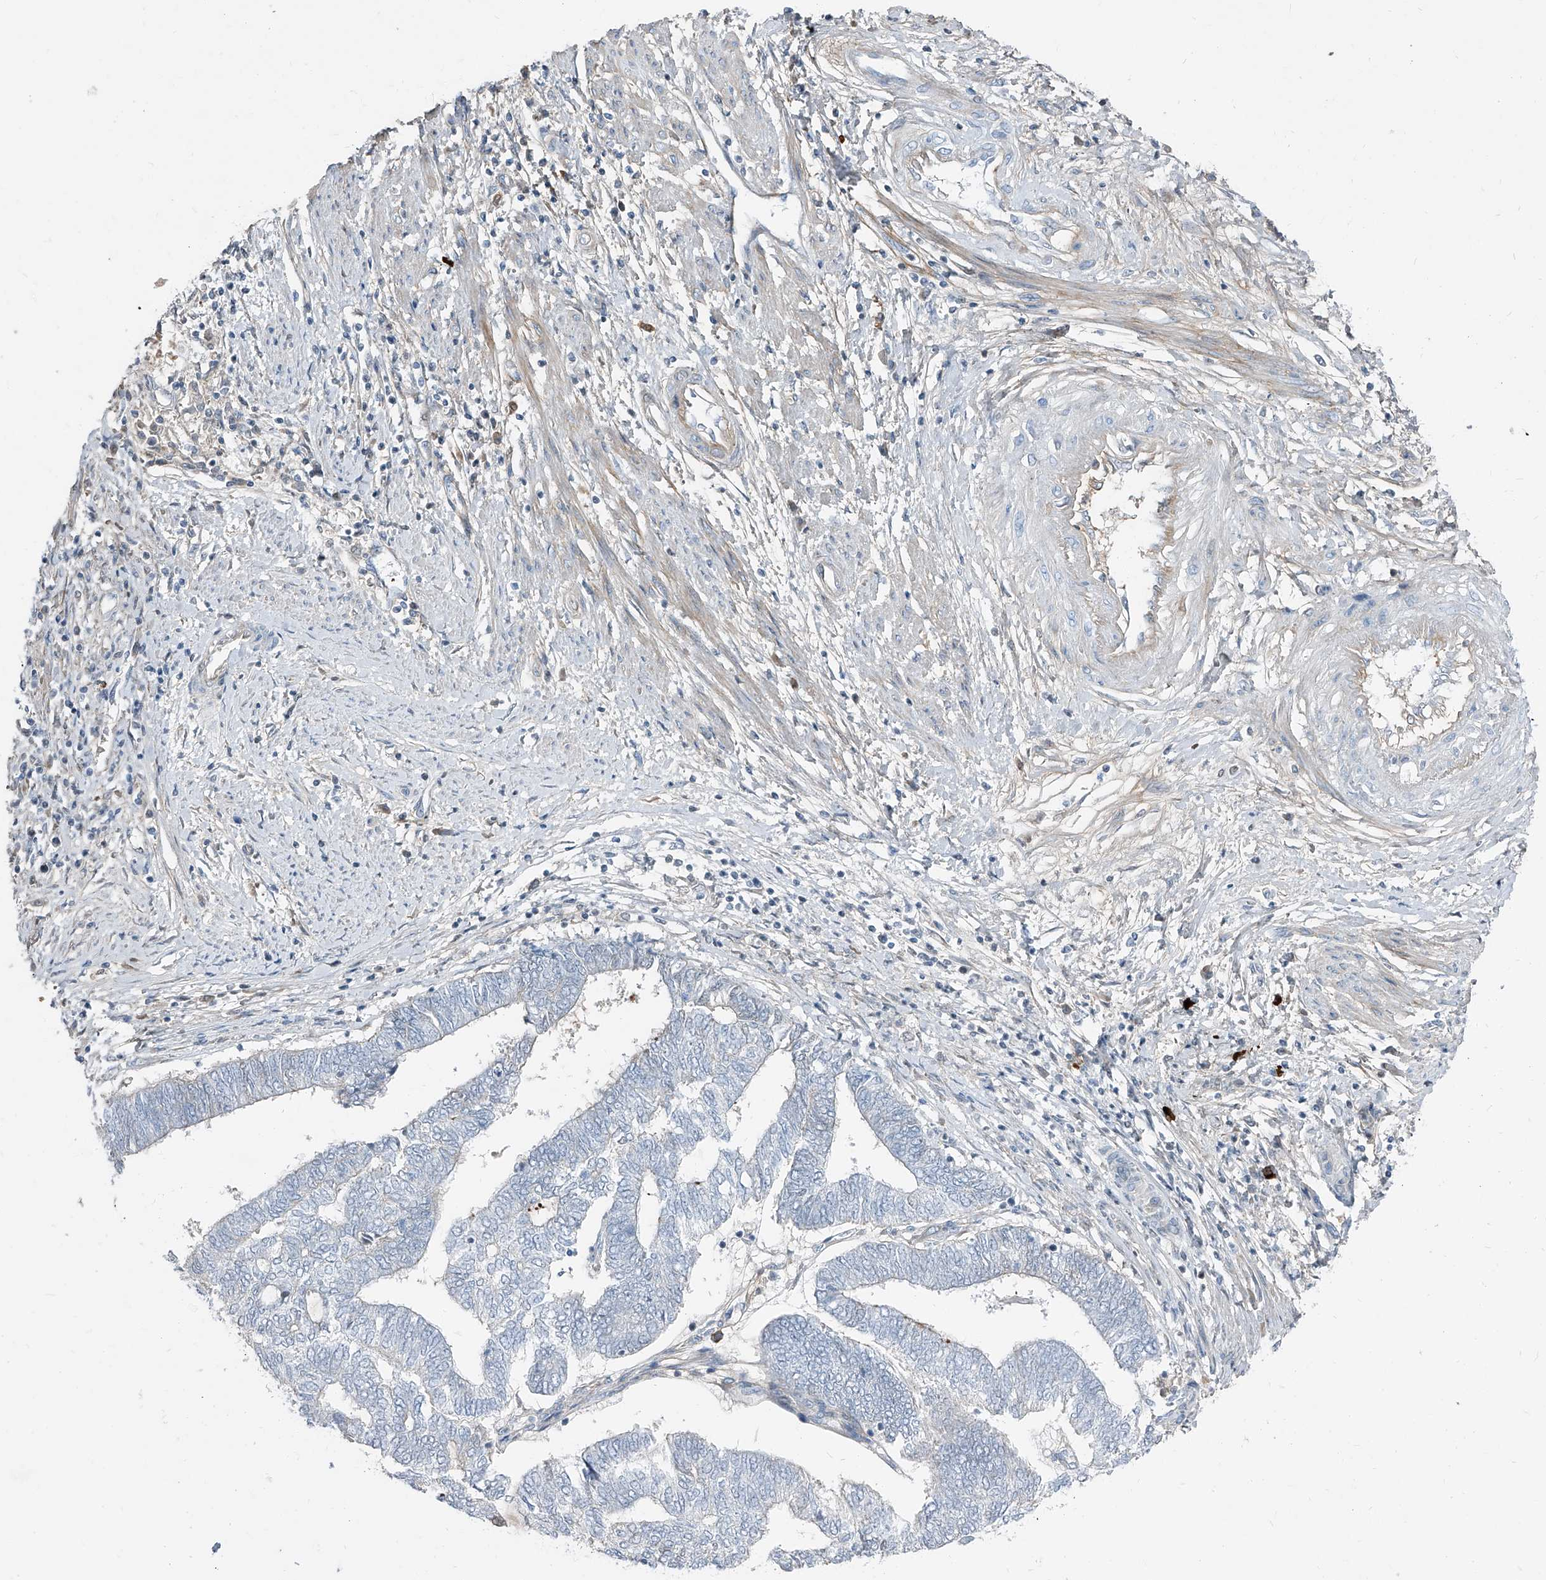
{"staining": {"intensity": "negative", "quantity": "none", "location": "none"}, "tissue": "endometrial cancer", "cell_type": "Tumor cells", "image_type": "cancer", "snomed": [{"axis": "morphology", "description": "Adenocarcinoma, NOS"}, {"axis": "topography", "description": "Uterus"}, {"axis": "topography", "description": "Endometrium"}], "caption": "This micrograph is of endometrial adenocarcinoma stained with immunohistochemistry (IHC) to label a protein in brown with the nuclei are counter-stained blue. There is no expression in tumor cells.", "gene": "HOXA3", "patient": {"sex": "female", "age": 70}}